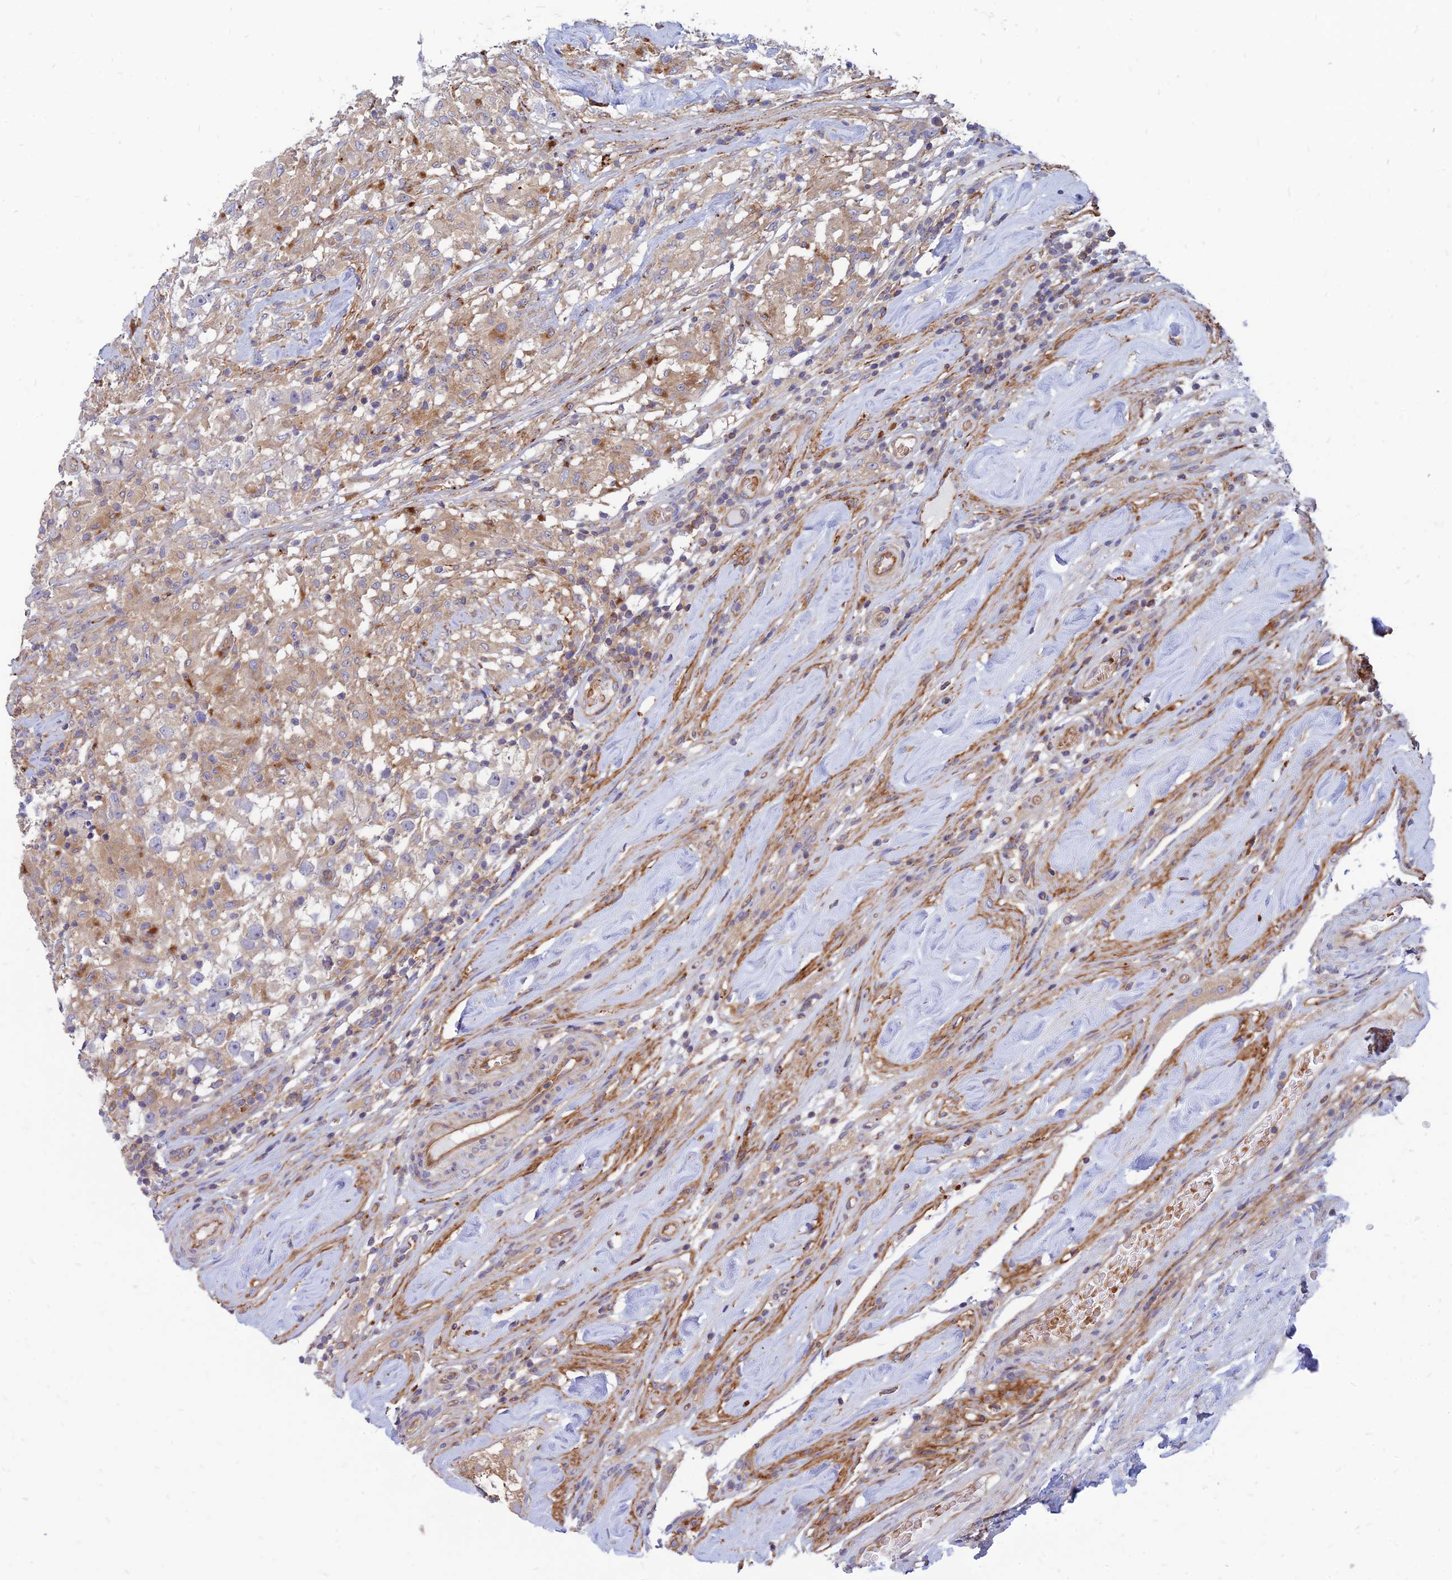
{"staining": {"intensity": "negative", "quantity": "none", "location": "none"}, "tissue": "testis cancer", "cell_type": "Tumor cells", "image_type": "cancer", "snomed": [{"axis": "morphology", "description": "Seminoma, NOS"}, {"axis": "topography", "description": "Testis"}], "caption": "Tumor cells show no significant protein staining in testis cancer (seminoma).", "gene": "PHKA2", "patient": {"sex": "male", "age": 46}}